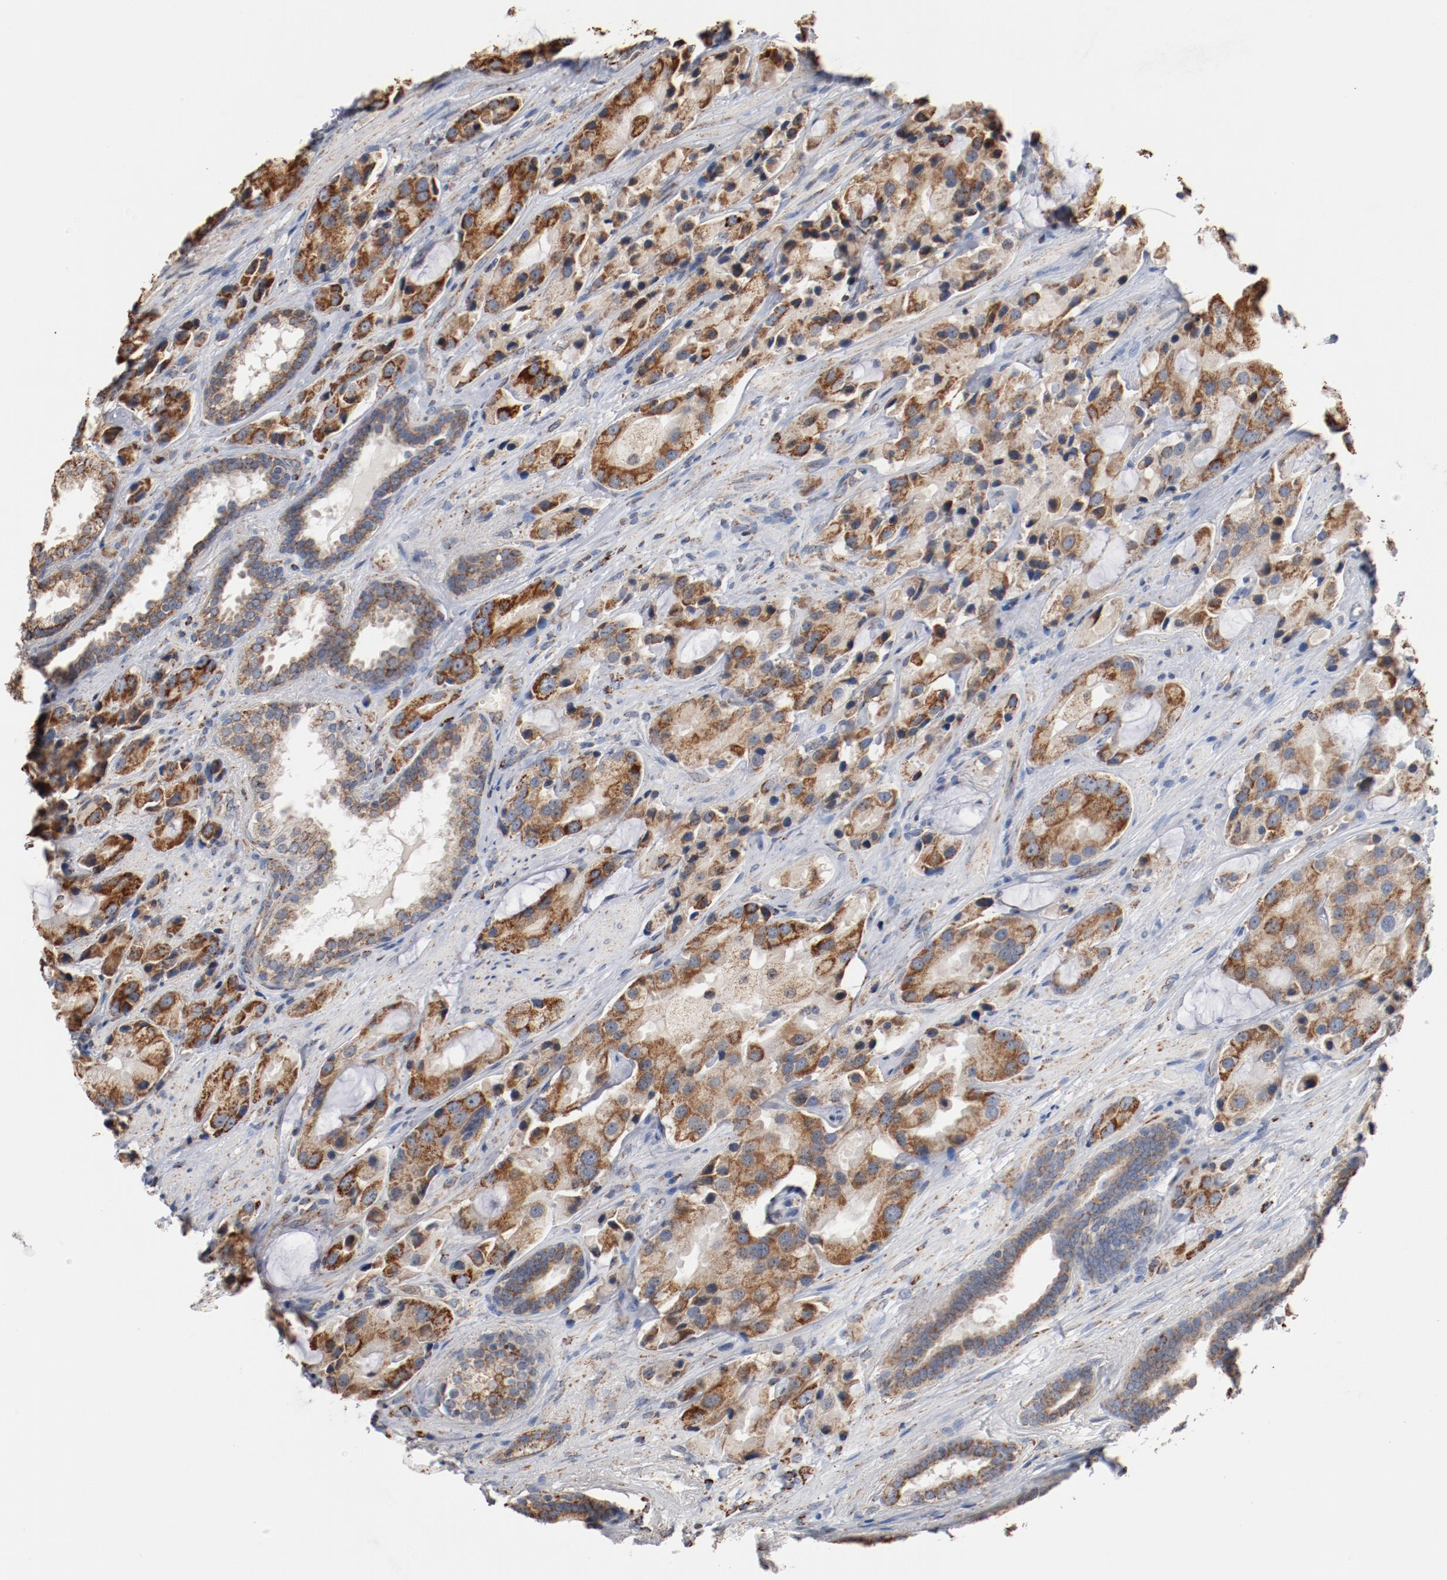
{"staining": {"intensity": "strong", "quantity": "25%-75%", "location": "cytoplasmic/membranous"}, "tissue": "prostate cancer", "cell_type": "Tumor cells", "image_type": "cancer", "snomed": [{"axis": "morphology", "description": "Adenocarcinoma, High grade"}, {"axis": "topography", "description": "Prostate"}], "caption": "An IHC histopathology image of tumor tissue is shown. Protein staining in brown highlights strong cytoplasmic/membranous positivity in high-grade adenocarcinoma (prostate) within tumor cells. Immunohistochemistry (ihc) stains the protein in brown and the nuclei are stained blue.", "gene": "NDUFS4", "patient": {"sex": "male", "age": 70}}